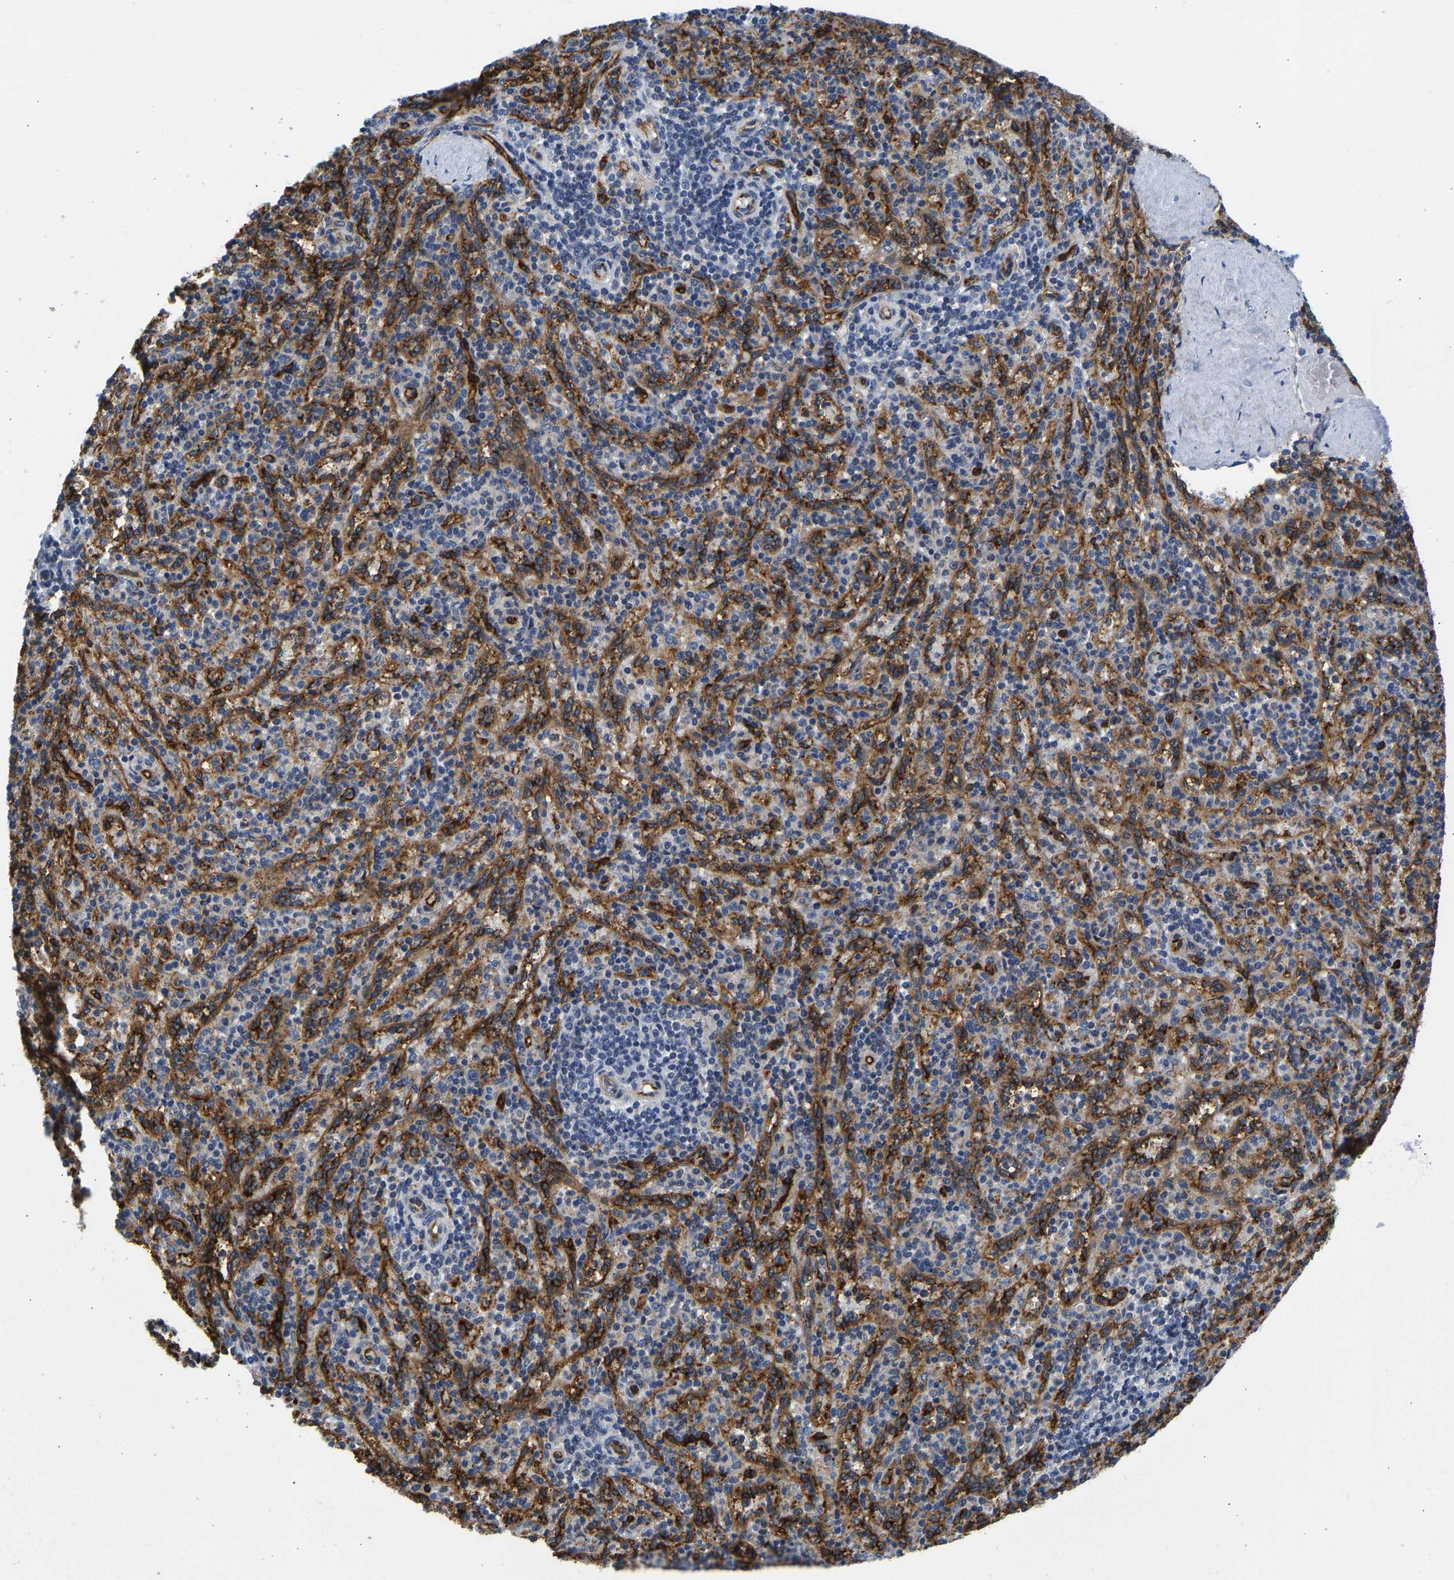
{"staining": {"intensity": "negative", "quantity": "none", "location": "none"}, "tissue": "spleen", "cell_type": "Cells in red pulp", "image_type": "normal", "snomed": [{"axis": "morphology", "description": "Normal tissue, NOS"}, {"axis": "topography", "description": "Spleen"}], "caption": "This is a micrograph of IHC staining of benign spleen, which shows no positivity in cells in red pulp.", "gene": "RESF1", "patient": {"sex": "male", "age": 36}}